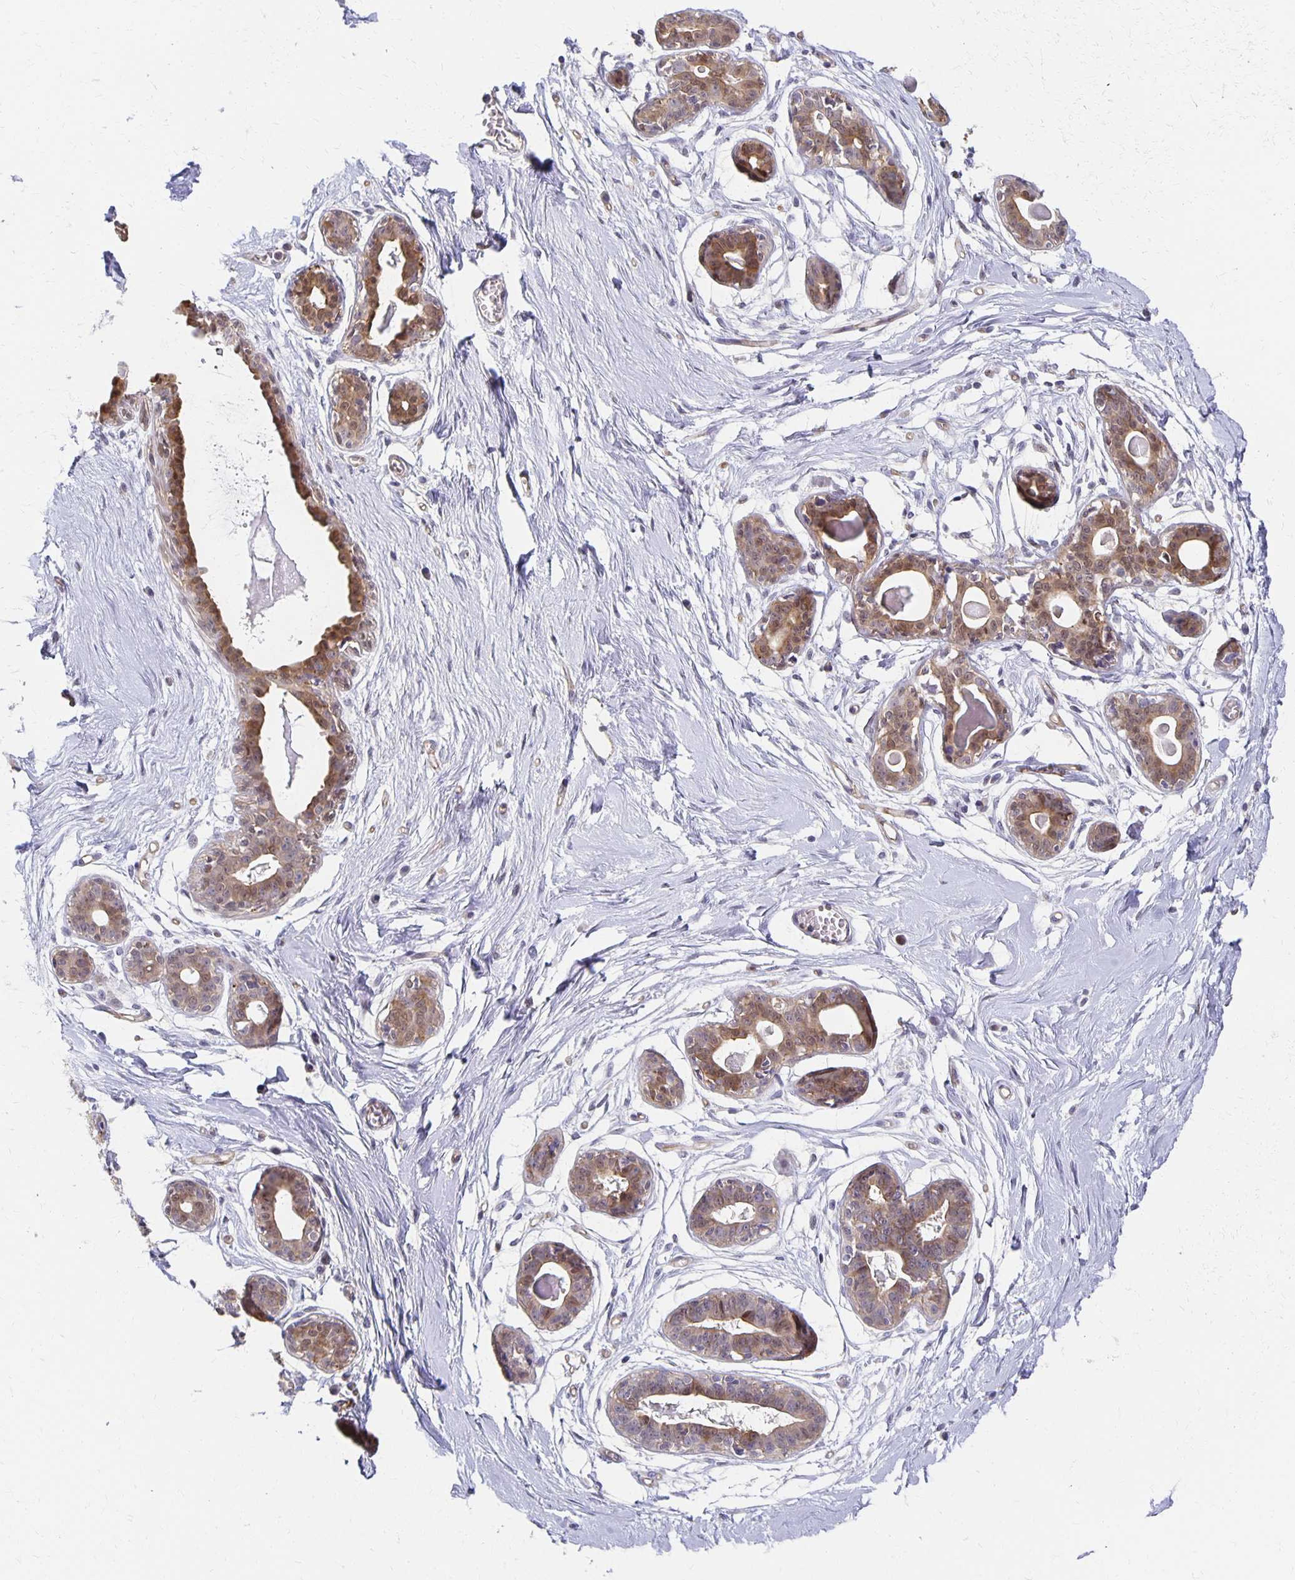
{"staining": {"intensity": "negative", "quantity": "none", "location": "none"}, "tissue": "breast", "cell_type": "Adipocytes", "image_type": "normal", "snomed": [{"axis": "morphology", "description": "Normal tissue, NOS"}, {"axis": "topography", "description": "Breast"}], "caption": "Breast stained for a protein using immunohistochemistry shows no positivity adipocytes.", "gene": "SORL1", "patient": {"sex": "female", "age": 45}}